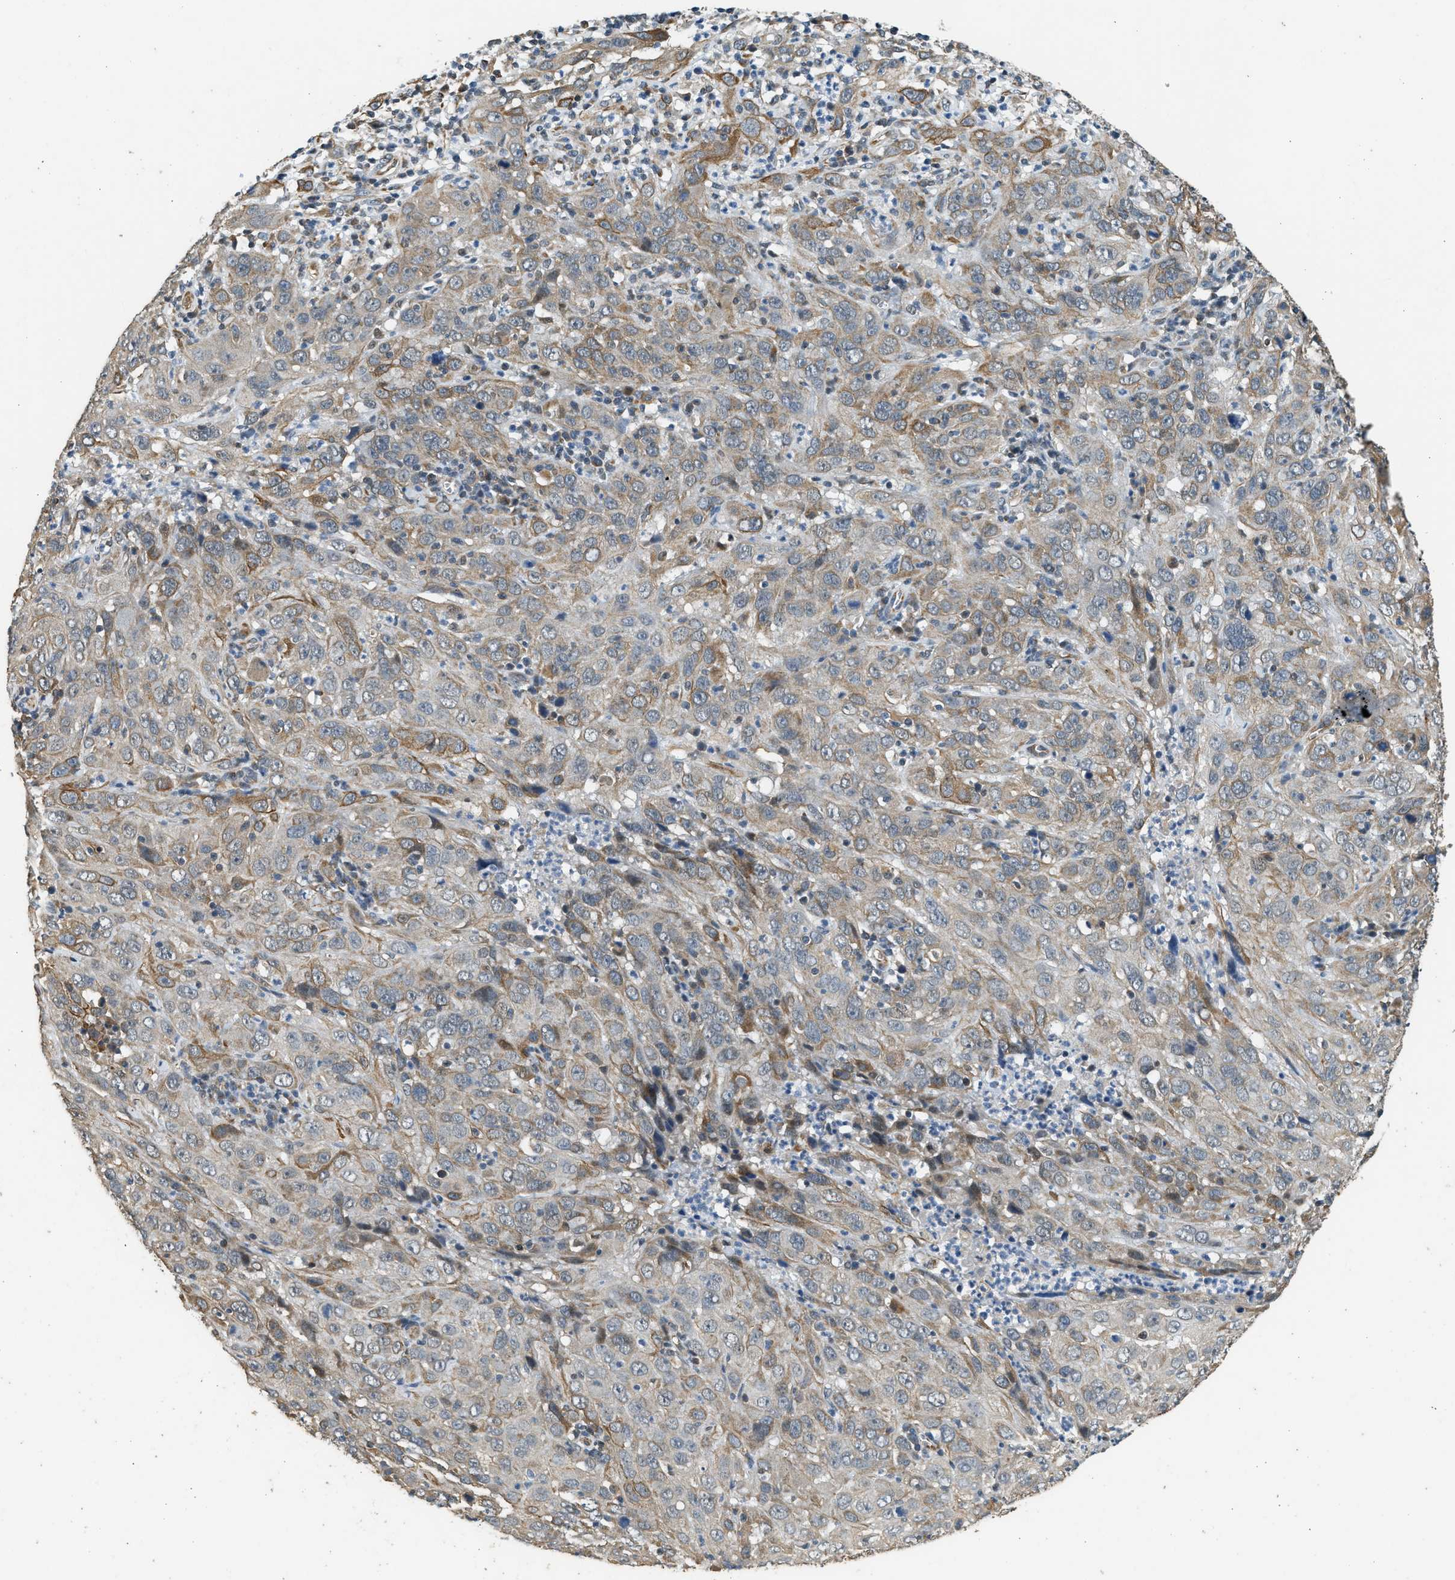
{"staining": {"intensity": "weak", "quantity": ">75%", "location": "cytoplasmic/membranous"}, "tissue": "cervical cancer", "cell_type": "Tumor cells", "image_type": "cancer", "snomed": [{"axis": "morphology", "description": "Squamous cell carcinoma, NOS"}, {"axis": "topography", "description": "Cervix"}], "caption": "High-power microscopy captured an immunohistochemistry photomicrograph of cervical cancer (squamous cell carcinoma), revealing weak cytoplasmic/membranous expression in about >75% of tumor cells.", "gene": "PCLO", "patient": {"sex": "female", "age": 32}}